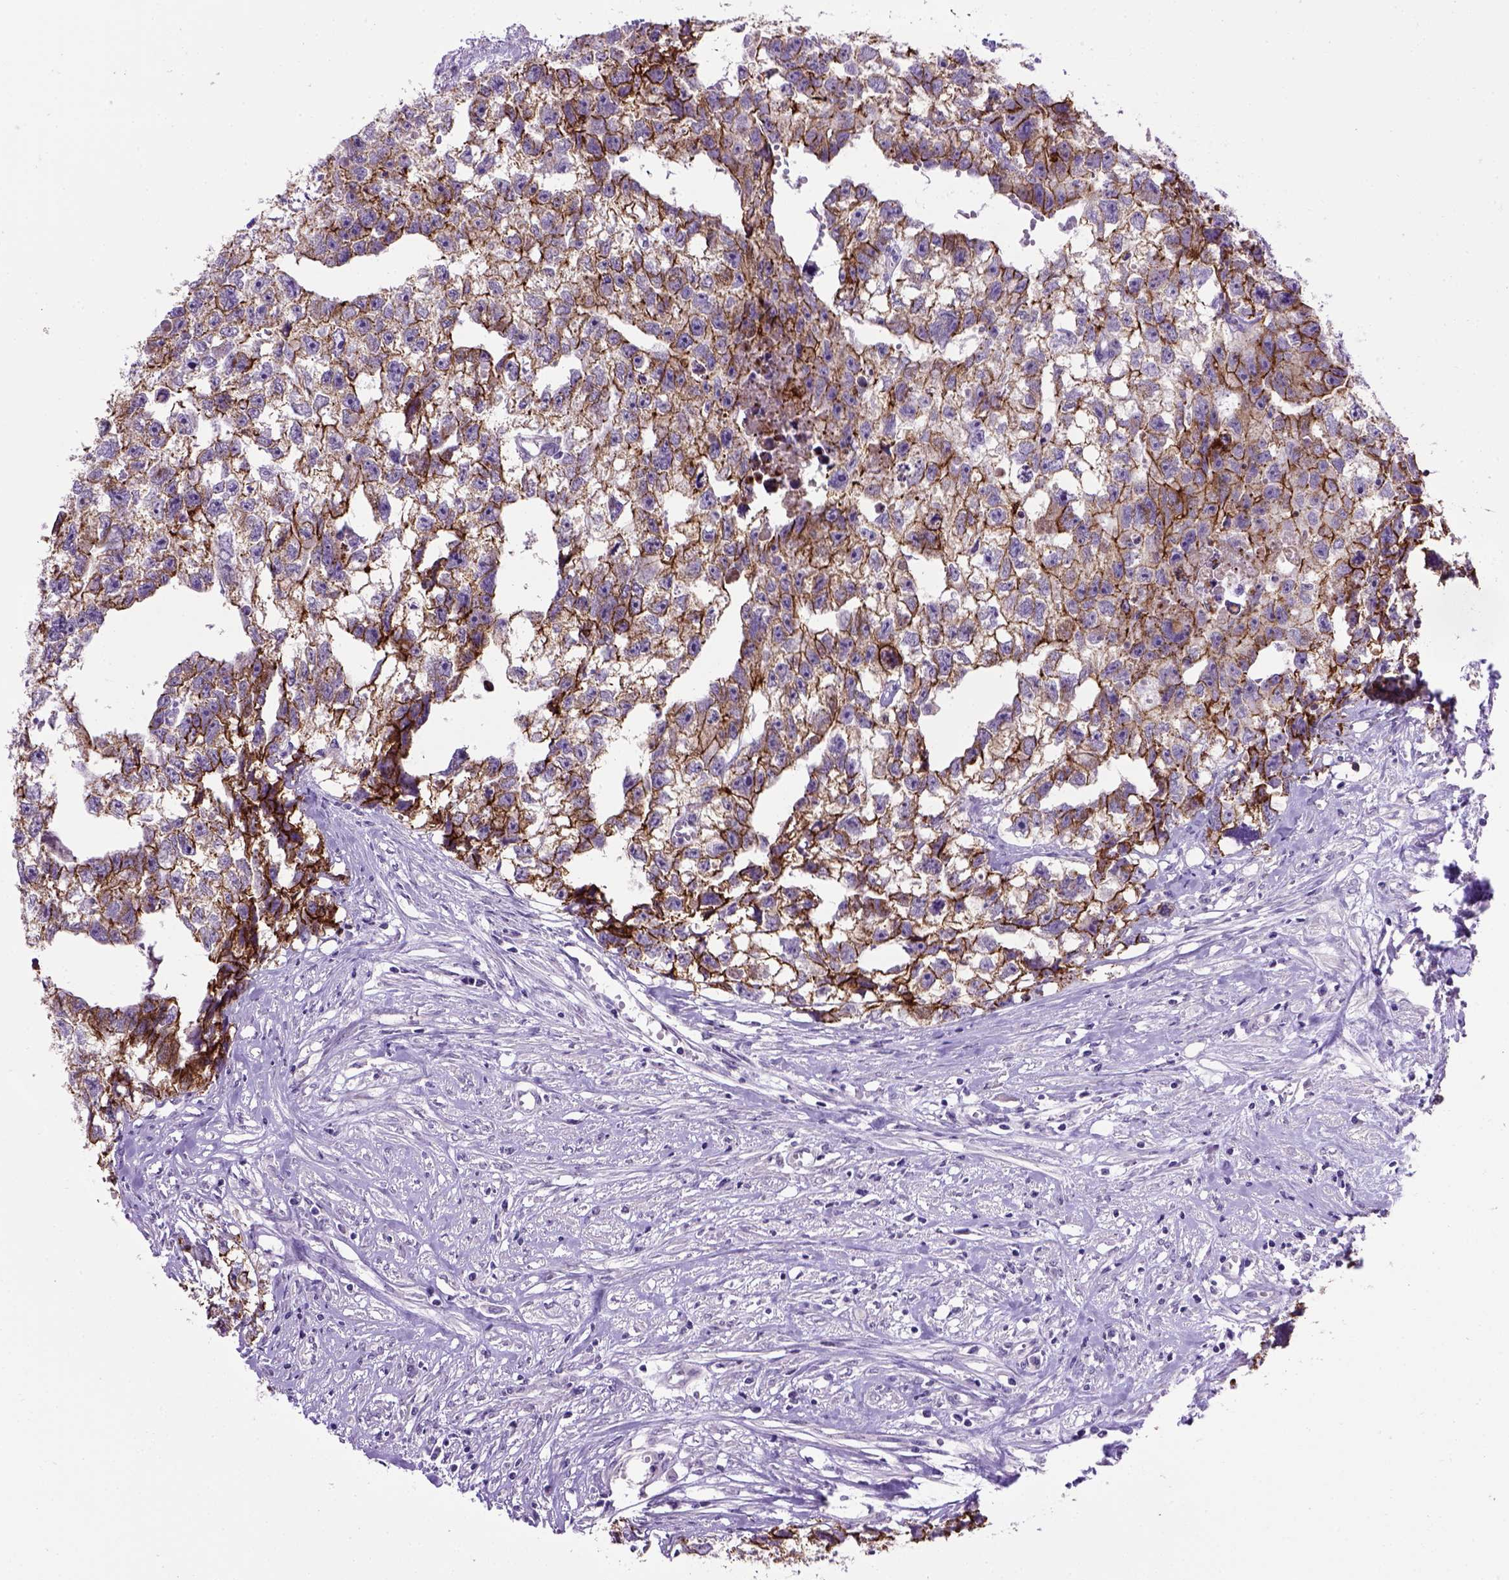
{"staining": {"intensity": "strong", "quantity": ">75%", "location": "cytoplasmic/membranous"}, "tissue": "testis cancer", "cell_type": "Tumor cells", "image_type": "cancer", "snomed": [{"axis": "morphology", "description": "Carcinoma, Embryonal, NOS"}, {"axis": "morphology", "description": "Teratoma, malignant, NOS"}, {"axis": "topography", "description": "Testis"}], "caption": "A brown stain labels strong cytoplasmic/membranous positivity of a protein in human embryonal carcinoma (testis) tumor cells.", "gene": "CDH1", "patient": {"sex": "male", "age": 44}}